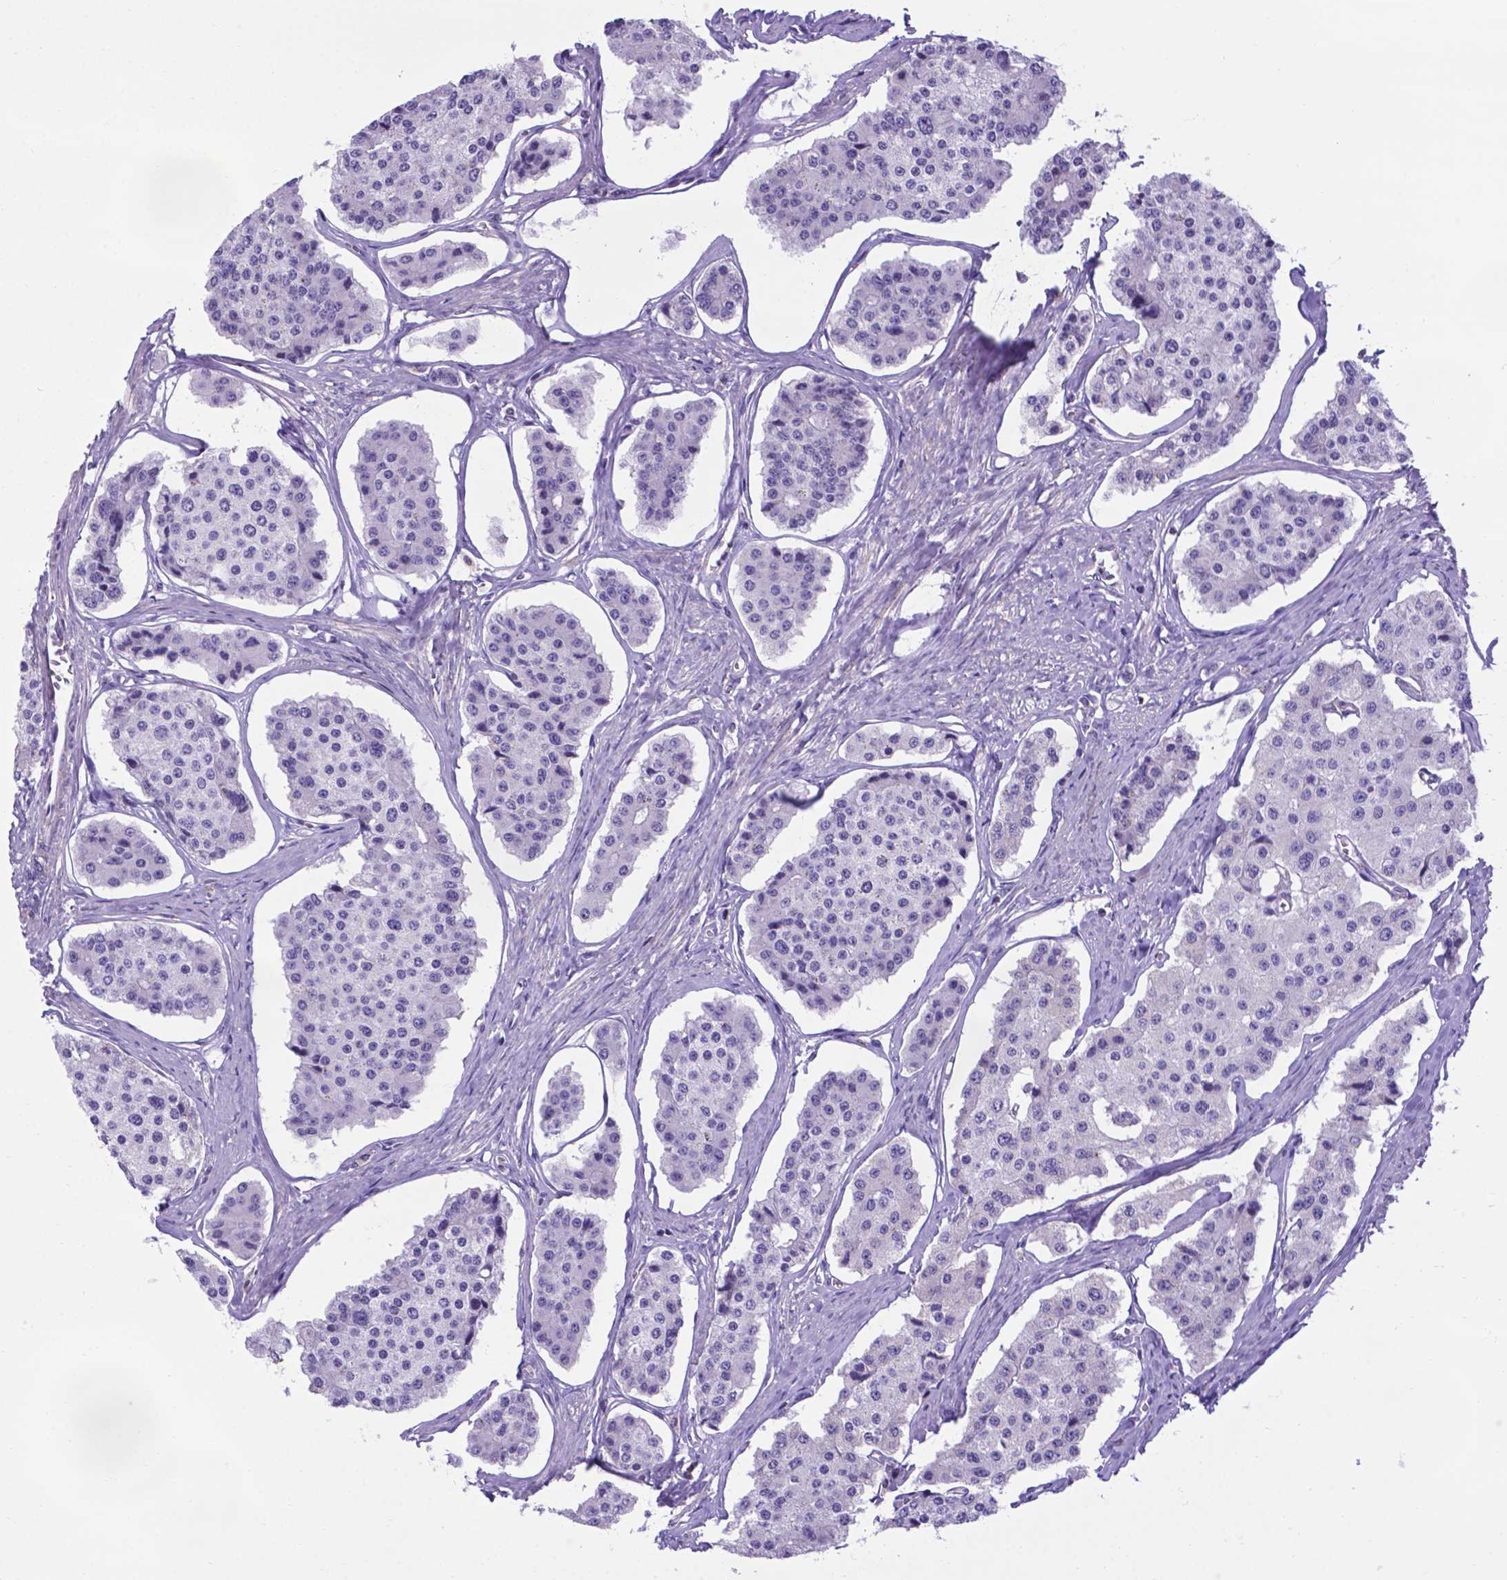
{"staining": {"intensity": "negative", "quantity": "none", "location": "none"}, "tissue": "carcinoid", "cell_type": "Tumor cells", "image_type": "cancer", "snomed": [{"axis": "morphology", "description": "Carcinoid, malignant, NOS"}, {"axis": "topography", "description": "Small intestine"}], "caption": "High power microscopy histopathology image of an immunohistochemistry (IHC) histopathology image of carcinoid, revealing no significant staining in tumor cells. (DAB (3,3'-diaminobenzidine) IHC with hematoxylin counter stain).", "gene": "POU3F3", "patient": {"sex": "female", "age": 65}}